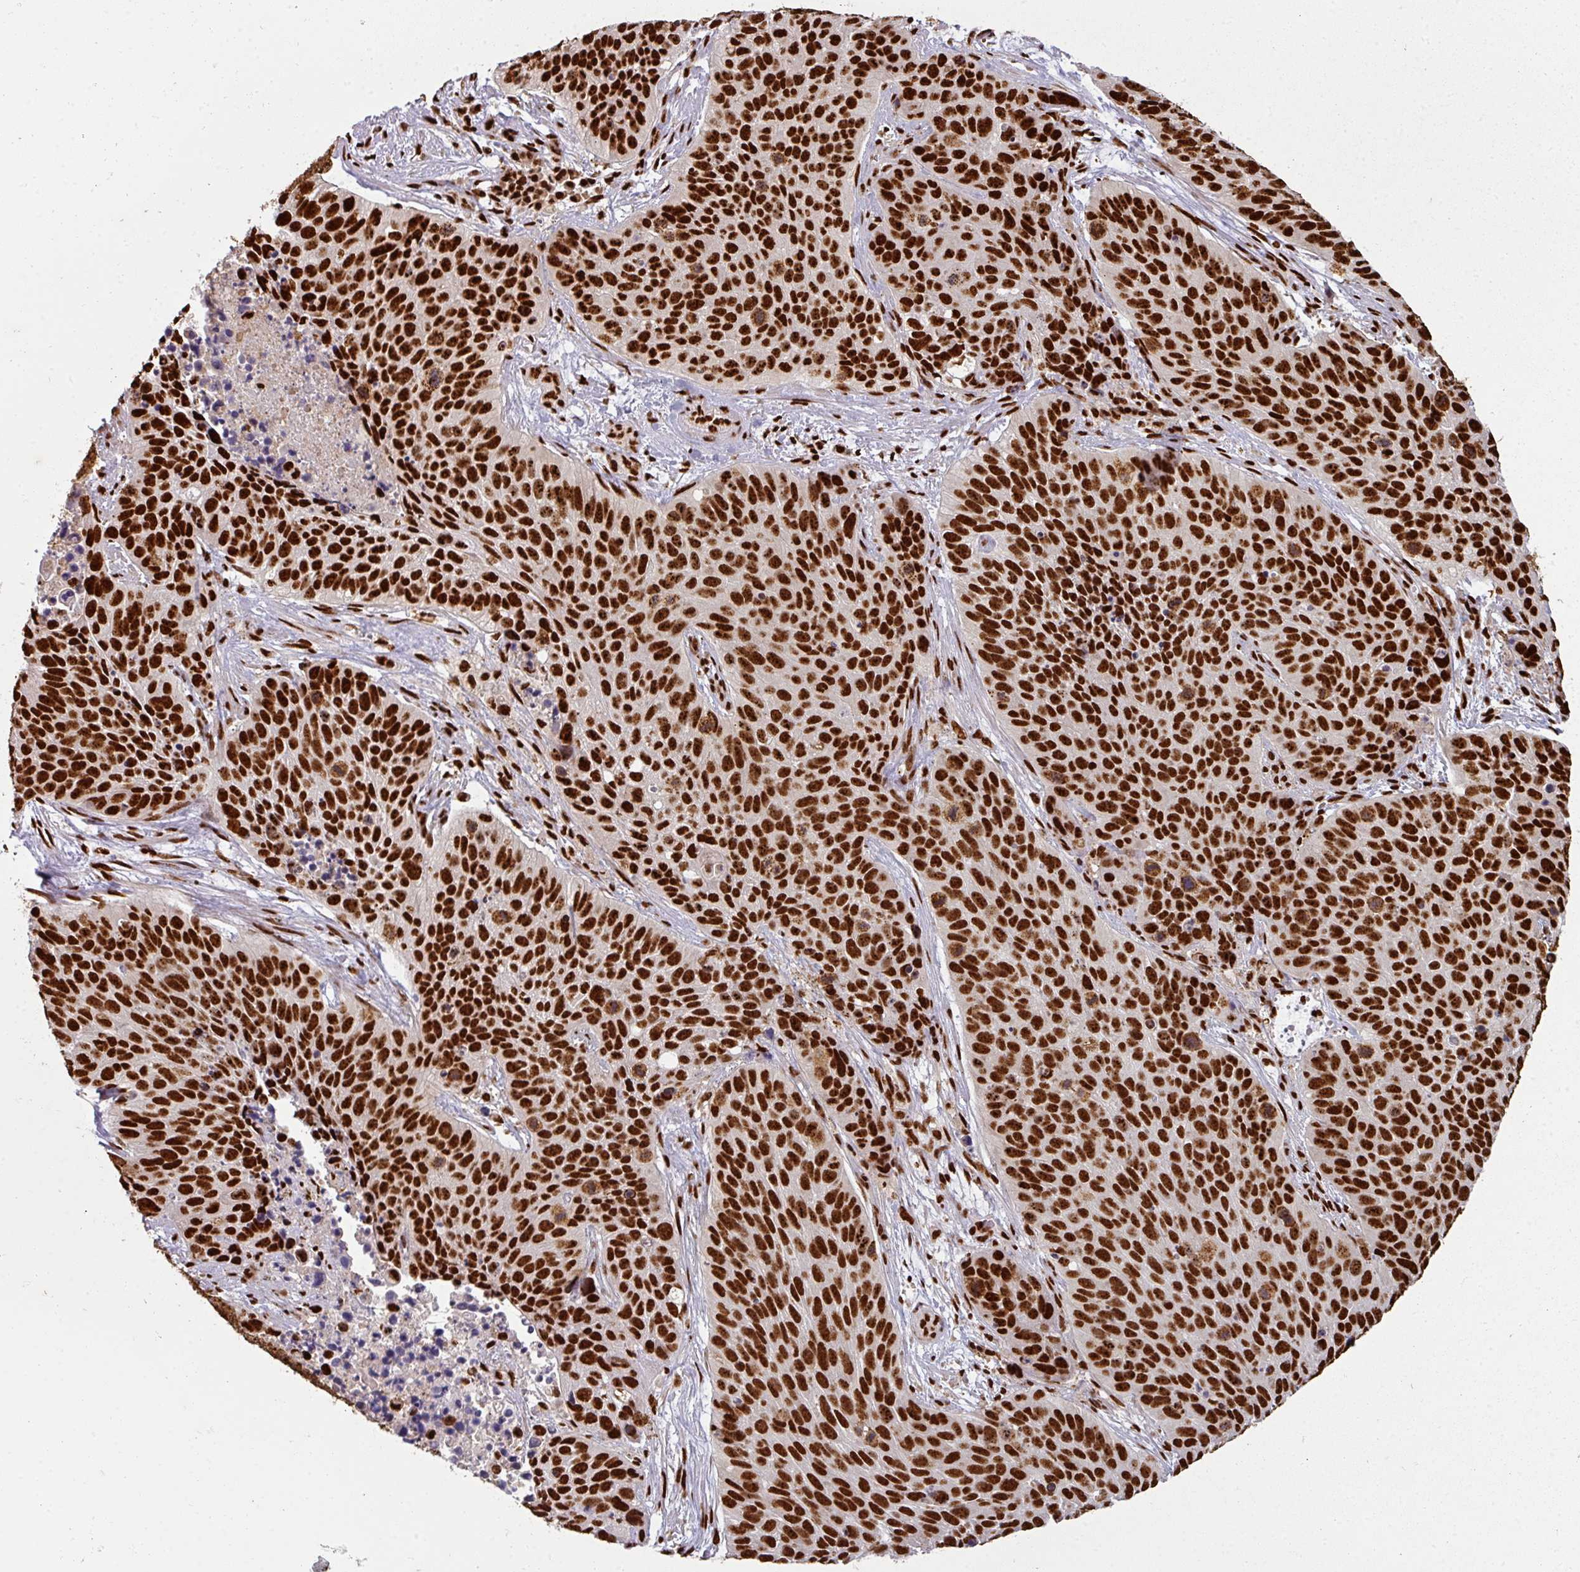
{"staining": {"intensity": "strong", "quantity": ">75%", "location": "nuclear"}, "tissue": "lung cancer", "cell_type": "Tumor cells", "image_type": "cancer", "snomed": [{"axis": "morphology", "description": "Squamous cell carcinoma, NOS"}, {"axis": "topography", "description": "Lung"}], "caption": "Immunohistochemical staining of lung cancer displays strong nuclear protein positivity in approximately >75% of tumor cells.", "gene": "SIK3", "patient": {"sex": "male", "age": 62}}